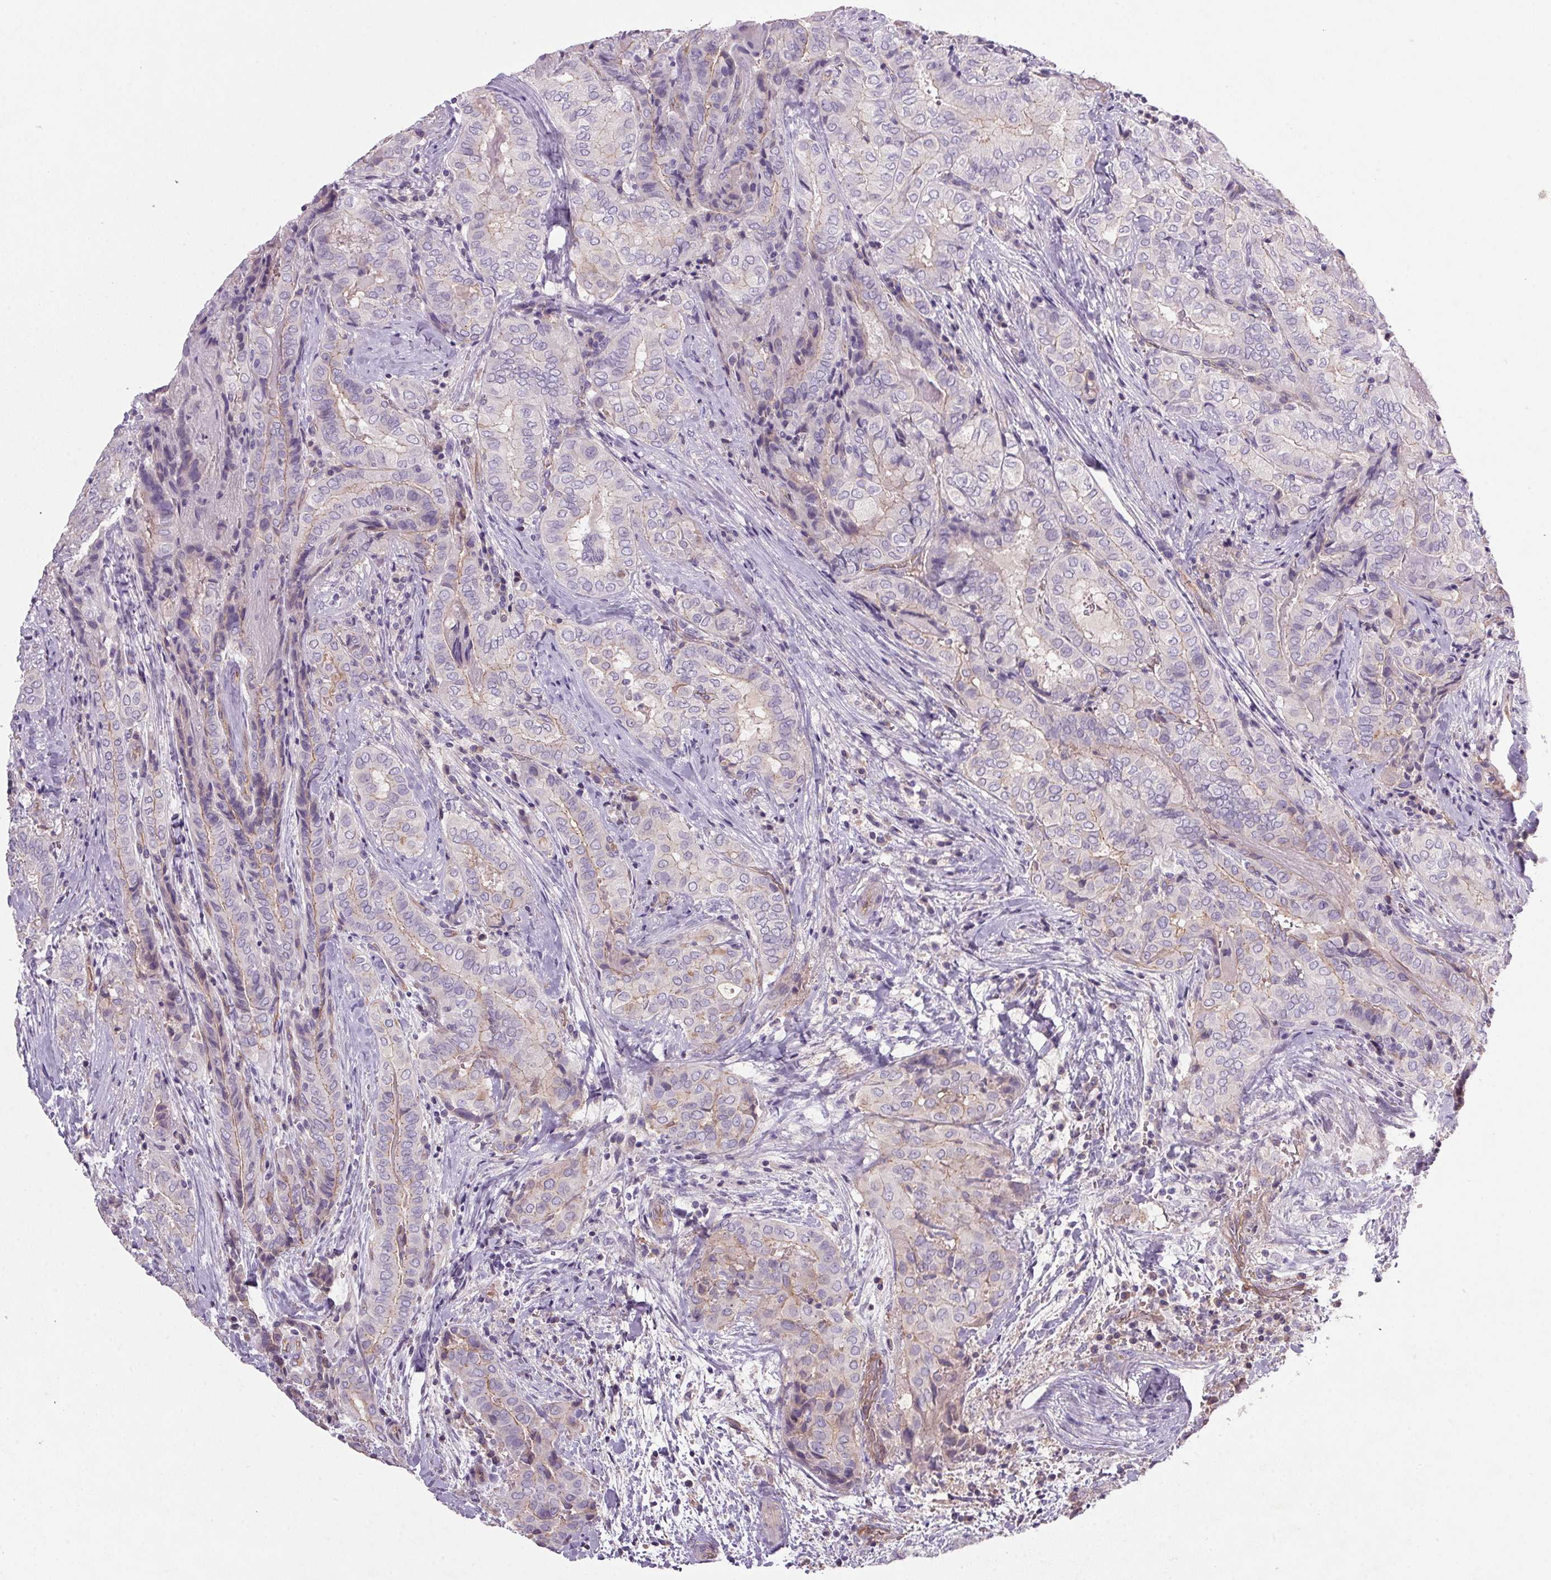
{"staining": {"intensity": "weak", "quantity": "<25%", "location": "cytoplasmic/membranous"}, "tissue": "thyroid cancer", "cell_type": "Tumor cells", "image_type": "cancer", "snomed": [{"axis": "morphology", "description": "Papillary adenocarcinoma, NOS"}, {"axis": "topography", "description": "Thyroid gland"}], "caption": "Human thyroid papillary adenocarcinoma stained for a protein using IHC exhibits no staining in tumor cells.", "gene": "APOC4", "patient": {"sex": "female", "age": 61}}